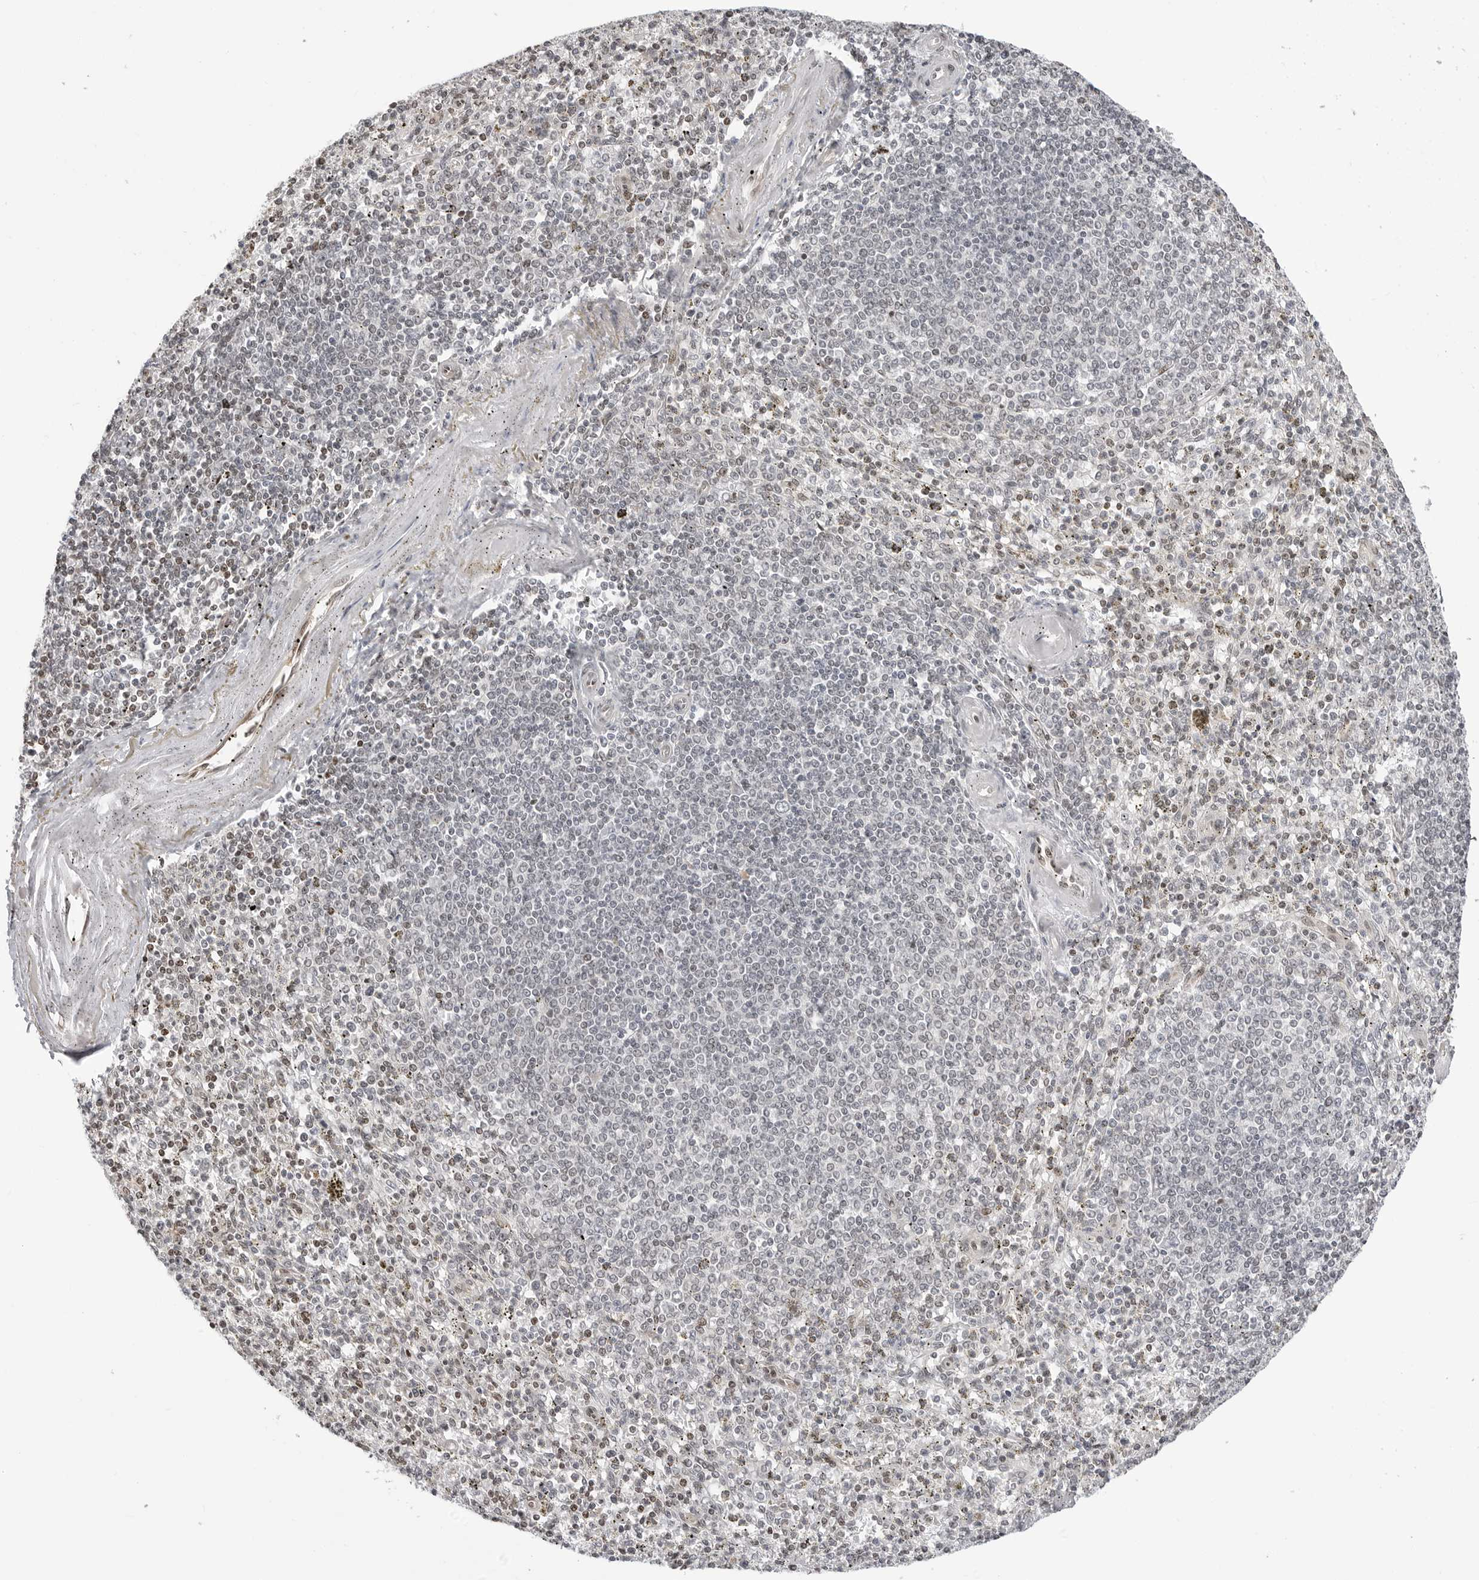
{"staining": {"intensity": "moderate", "quantity": "25%-75%", "location": "nuclear"}, "tissue": "spleen", "cell_type": "Cells in red pulp", "image_type": "normal", "snomed": [{"axis": "morphology", "description": "Normal tissue, NOS"}, {"axis": "topography", "description": "Spleen"}], "caption": "A high-resolution photomicrograph shows immunohistochemistry staining of normal spleen, which demonstrates moderate nuclear expression in approximately 25%-75% of cells in red pulp.", "gene": "C8orf33", "patient": {"sex": "male", "age": 72}}